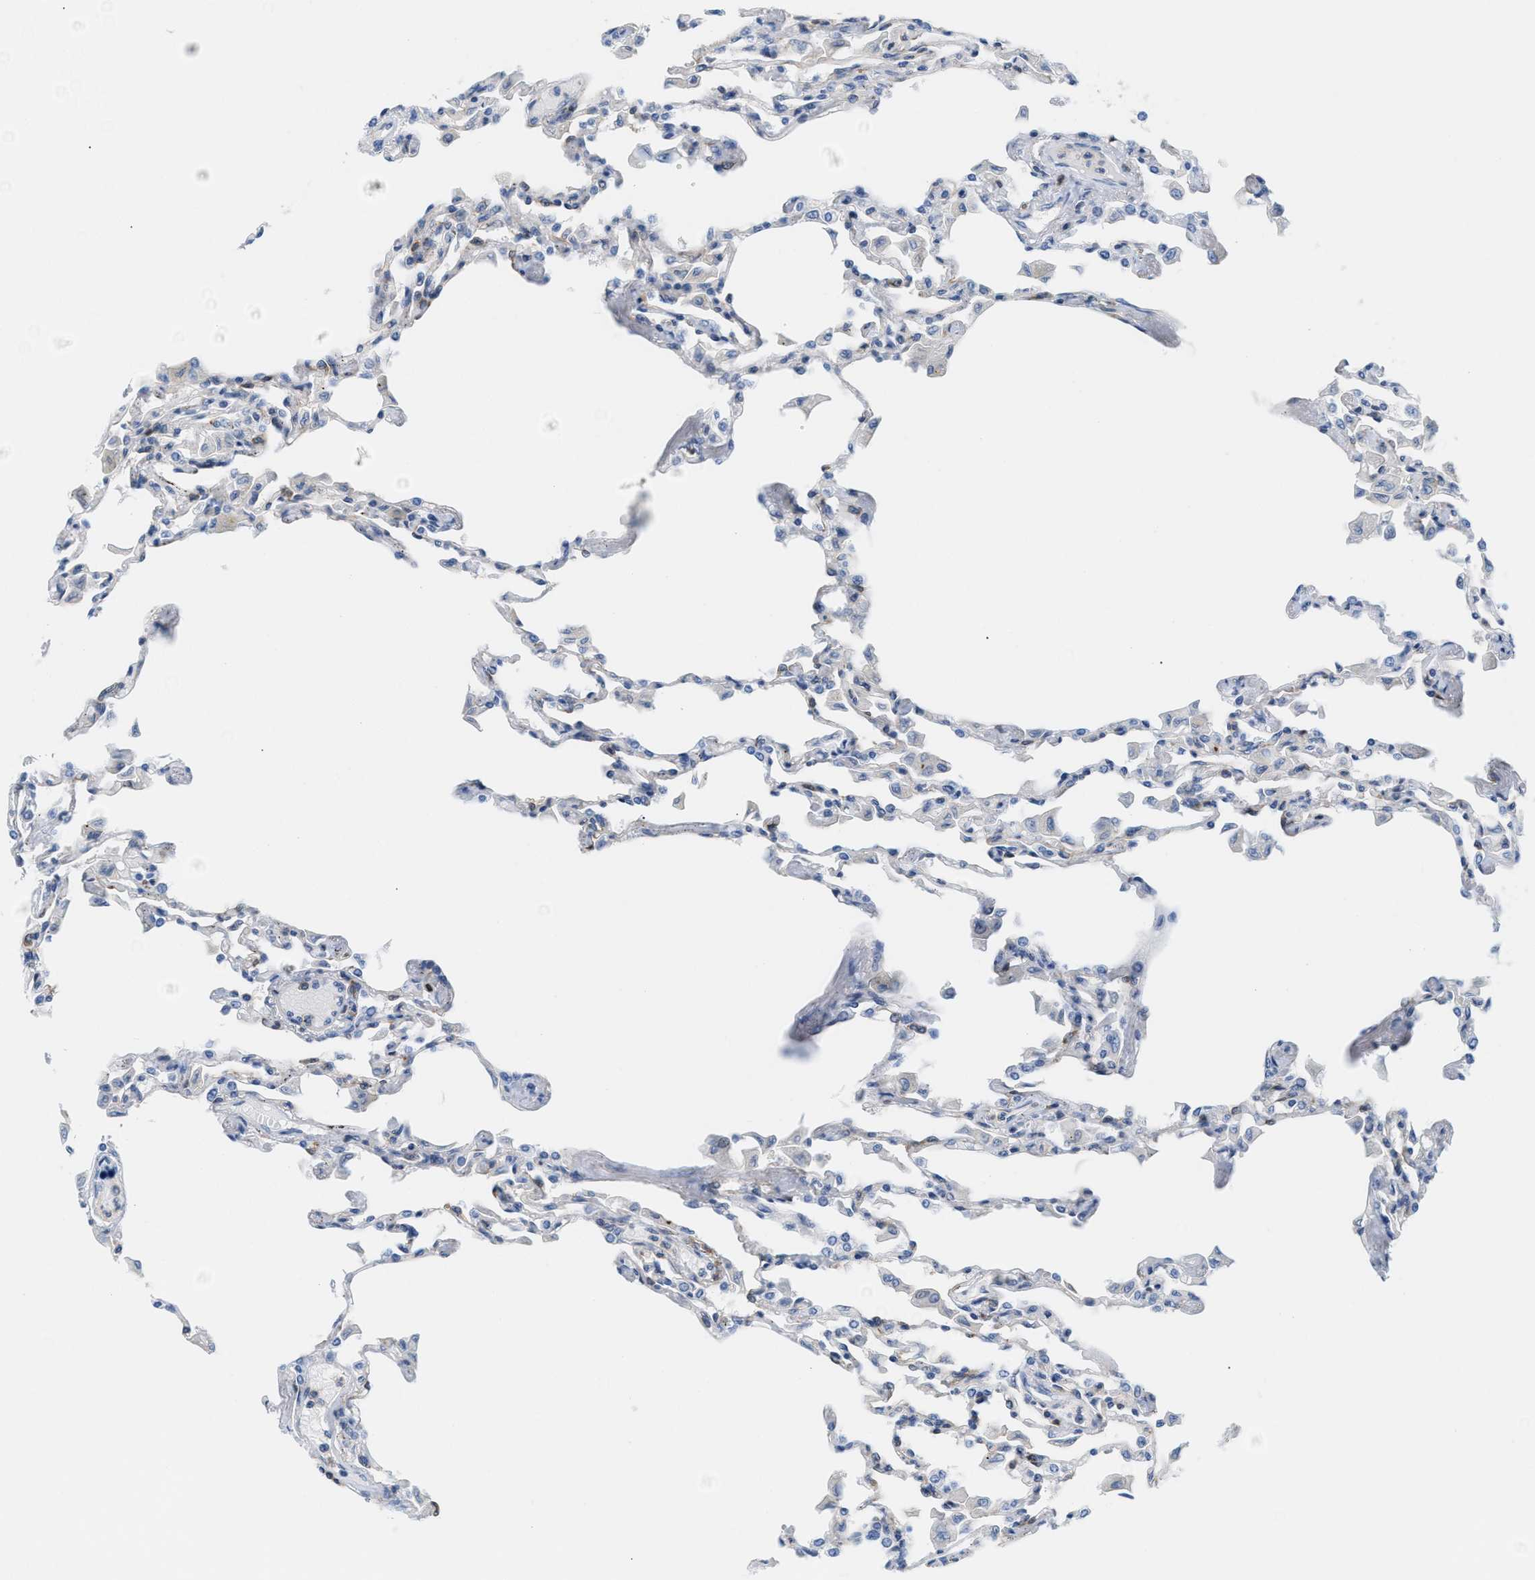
{"staining": {"intensity": "negative", "quantity": "none", "location": "none"}, "tissue": "lung", "cell_type": "Alveolar cells", "image_type": "normal", "snomed": [{"axis": "morphology", "description": "Normal tissue, NOS"}, {"axis": "topography", "description": "Bronchus"}, {"axis": "topography", "description": "Lung"}], "caption": "Alveolar cells show no significant staining in unremarkable lung. (DAB (3,3'-diaminobenzidine) immunohistochemistry (IHC) visualized using brightfield microscopy, high magnification).", "gene": "IL16", "patient": {"sex": "female", "age": 49}}